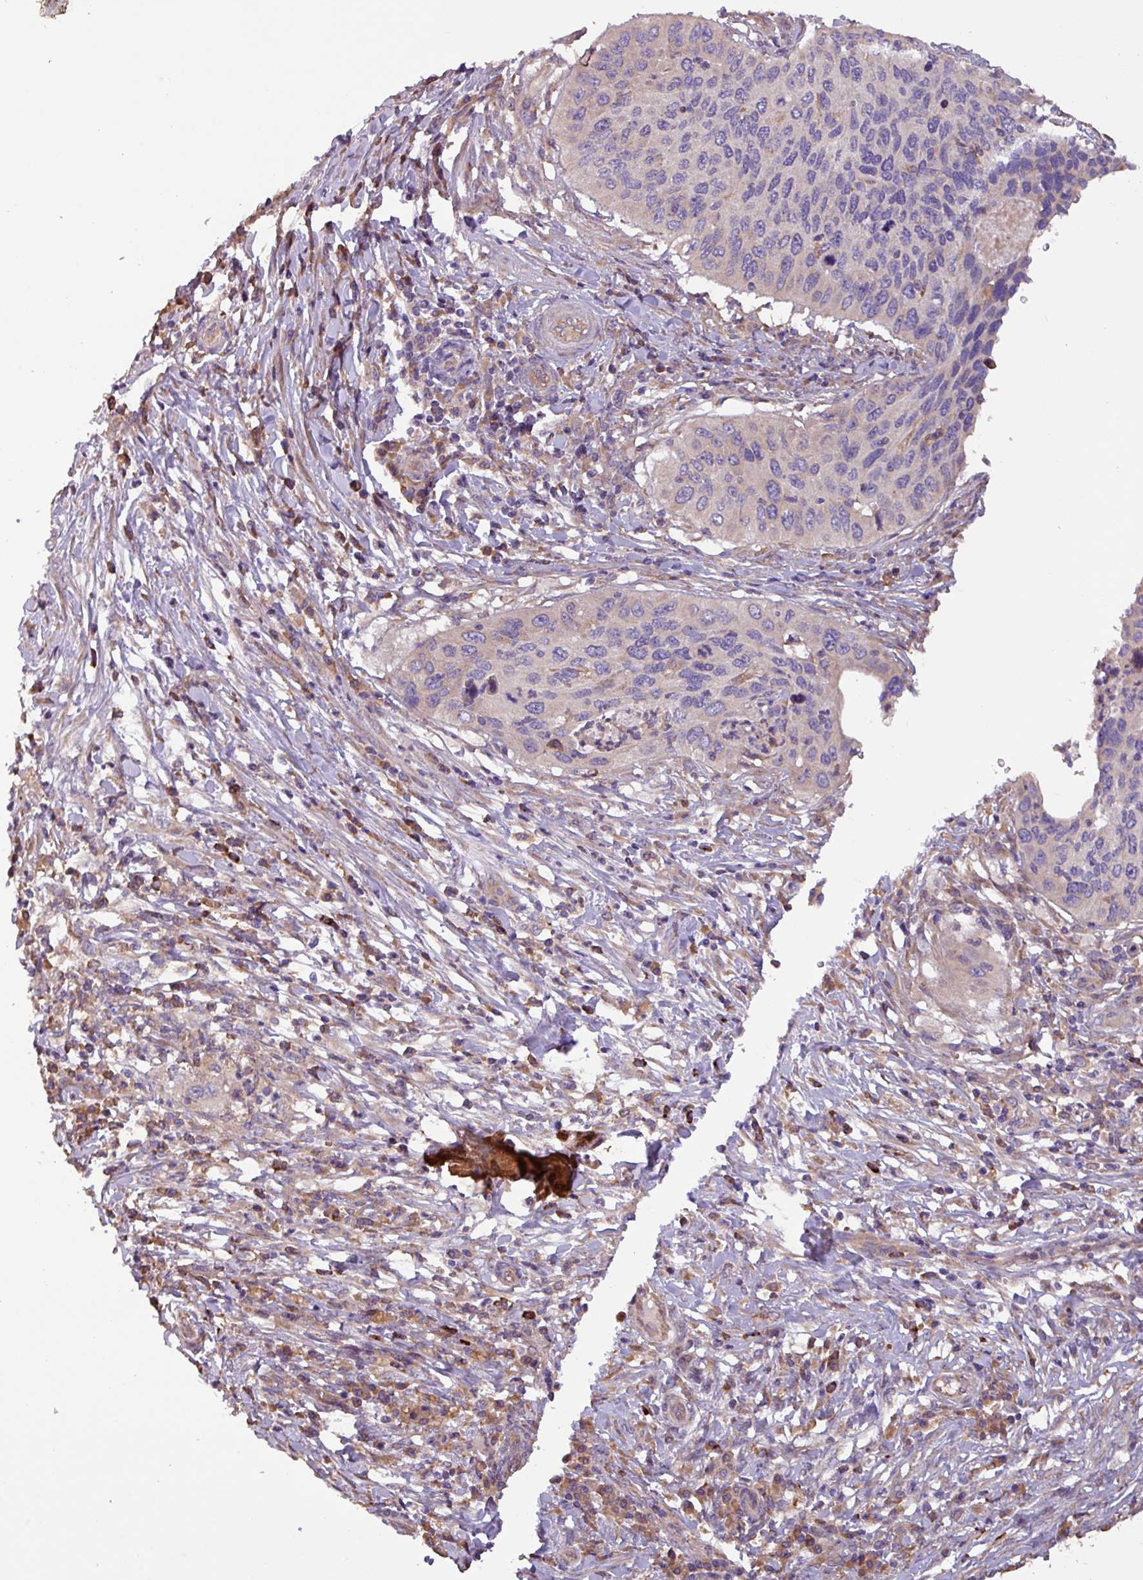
{"staining": {"intensity": "negative", "quantity": "none", "location": "none"}, "tissue": "cervical cancer", "cell_type": "Tumor cells", "image_type": "cancer", "snomed": [{"axis": "morphology", "description": "Squamous cell carcinoma, NOS"}, {"axis": "topography", "description": "Cervix"}], "caption": "Tumor cells show no significant staining in cervical squamous cell carcinoma.", "gene": "PTPRQ", "patient": {"sex": "female", "age": 38}}